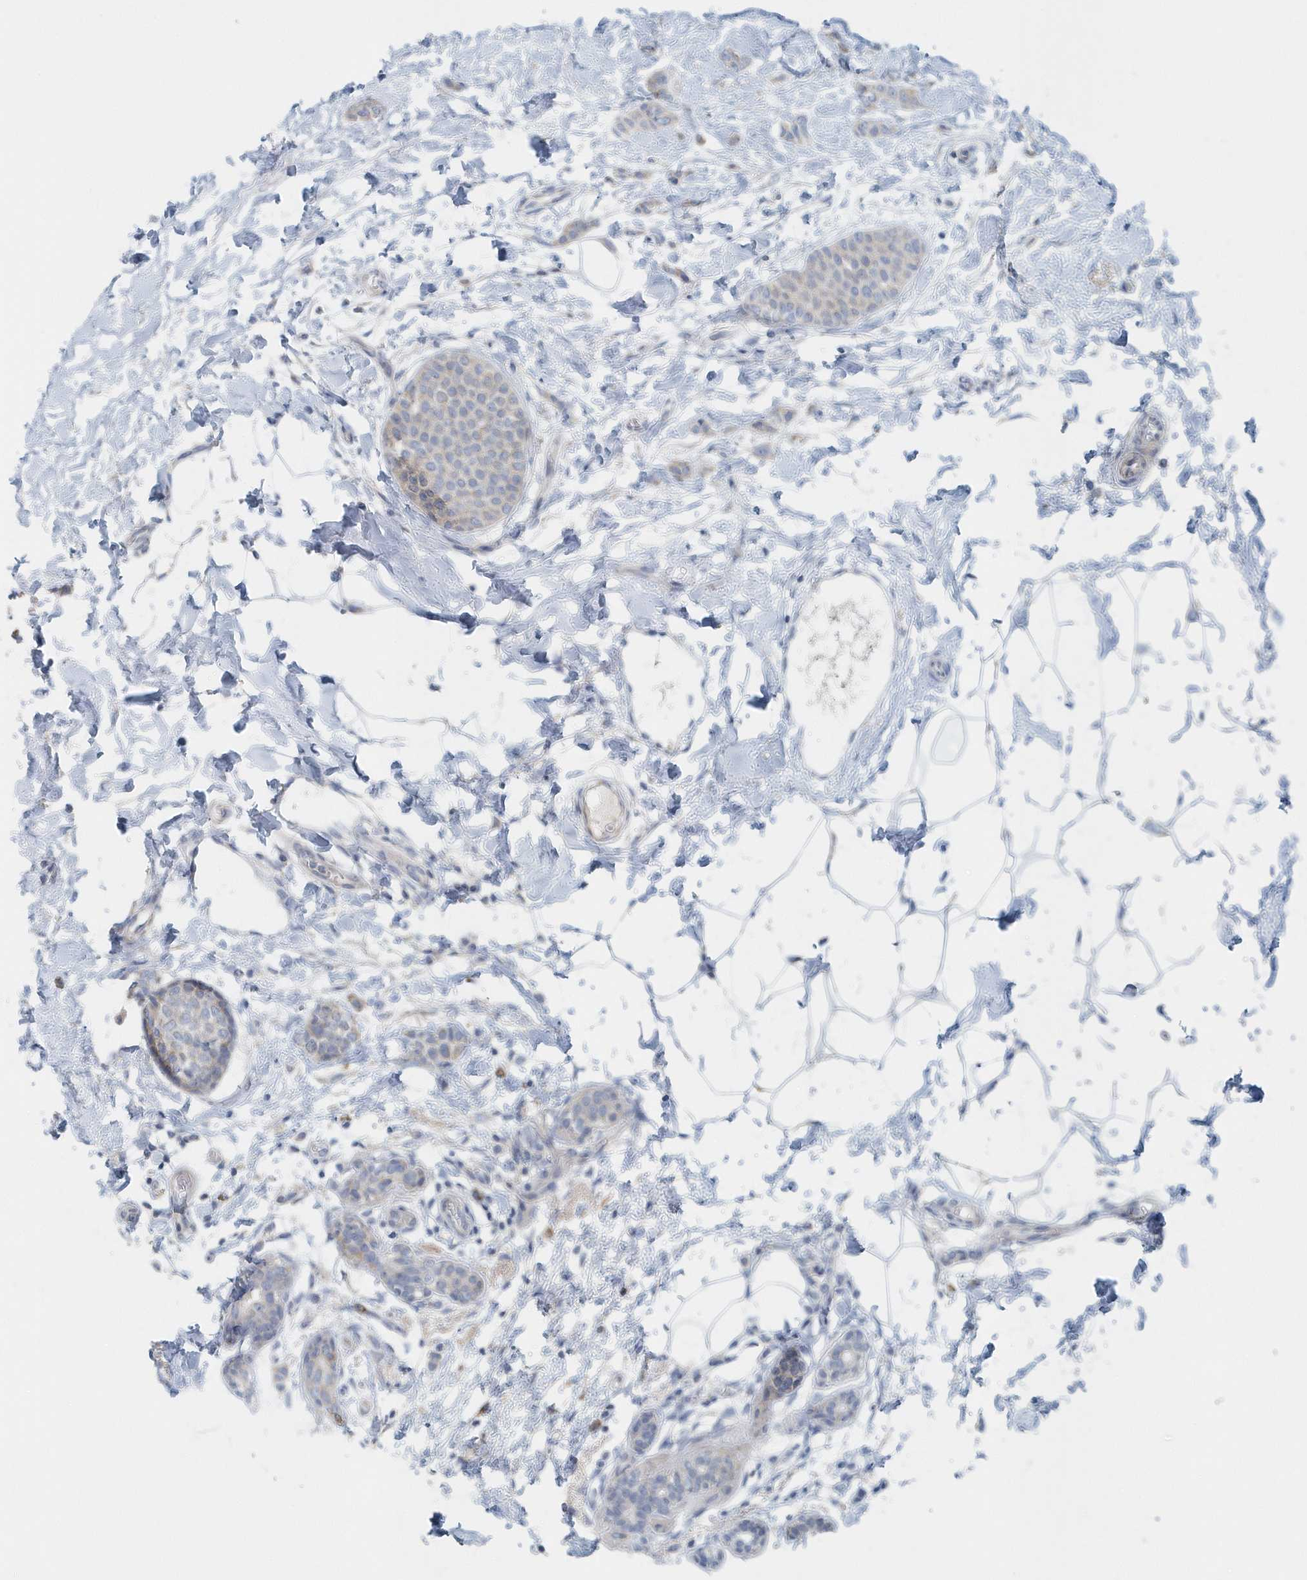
{"staining": {"intensity": "negative", "quantity": "none", "location": "none"}, "tissue": "breast cancer", "cell_type": "Tumor cells", "image_type": "cancer", "snomed": [{"axis": "morphology", "description": "Lobular carcinoma, in situ"}, {"axis": "morphology", "description": "Lobular carcinoma"}, {"axis": "topography", "description": "Breast"}], "caption": "DAB immunohistochemical staining of breast lobular carcinoma in situ displays no significant positivity in tumor cells.", "gene": "MMUT", "patient": {"sex": "female", "age": 41}}